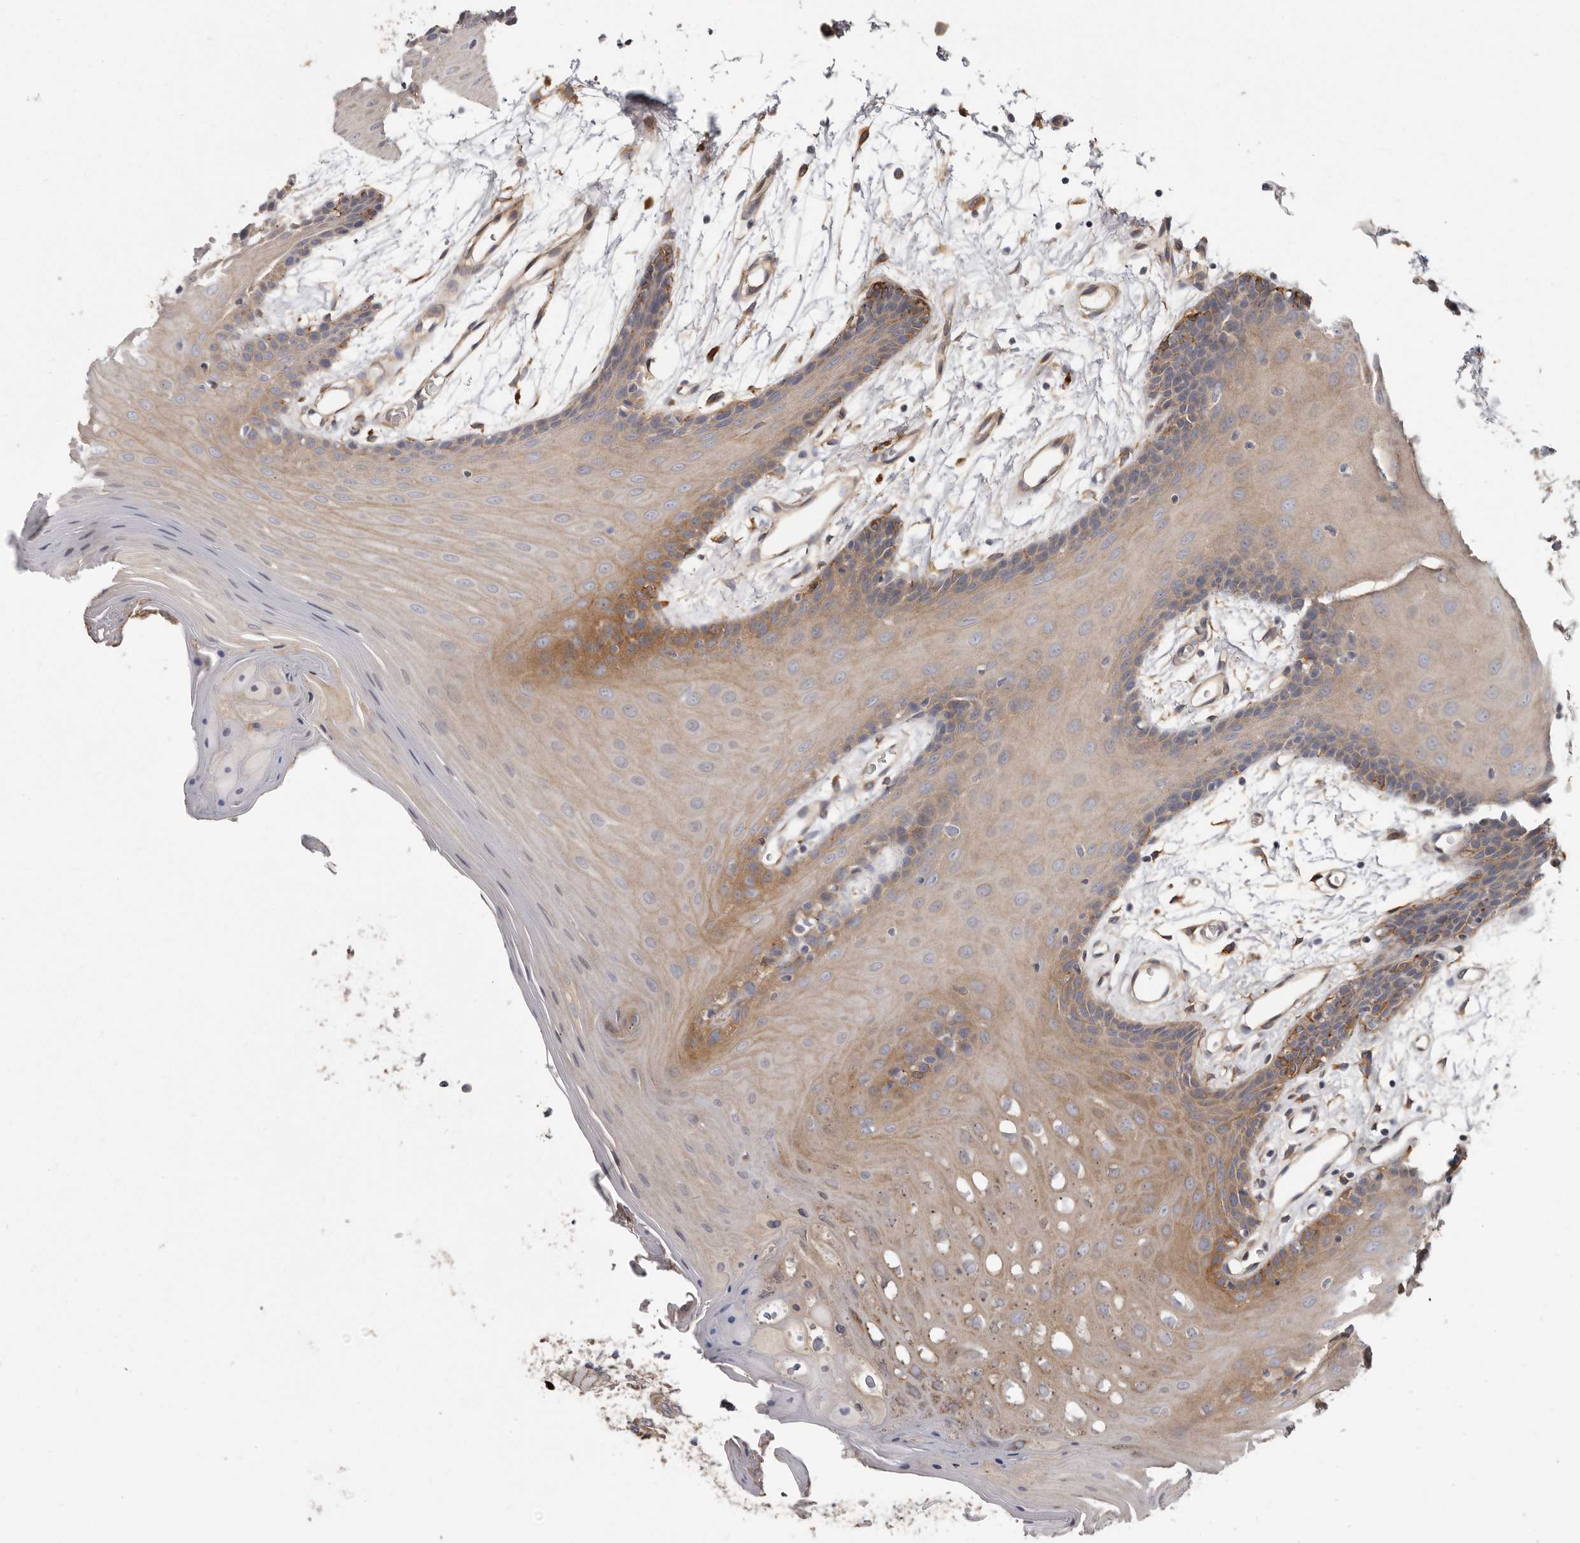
{"staining": {"intensity": "moderate", "quantity": ">75%", "location": "cytoplasmic/membranous"}, "tissue": "oral mucosa", "cell_type": "Squamous epithelial cells", "image_type": "normal", "snomed": [{"axis": "morphology", "description": "Normal tissue, NOS"}, {"axis": "morphology", "description": "Squamous cell carcinoma, NOS"}, {"axis": "topography", "description": "Skeletal muscle"}, {"axis": "topography", "description": "Oral tissue"}, {"axis": "topography", "description": "Salivary gland"}, {"axis": "topography", "description": "Head-Neck"}], "caption": "Oral mucosa stained with DAB (3,3'-diaminobenzidine) immunohistochemistry (IHC) displays medium levels of moderate cytoplasmic/membranous expression in approximately >75% of squamous epithelial cells. (Stains: DAB in brown, nuclei in blue, Microscopy: brightfield microscopy at high magnification).", "gene": "ENAH", "patient": {"sex": "male", "age": 54}}